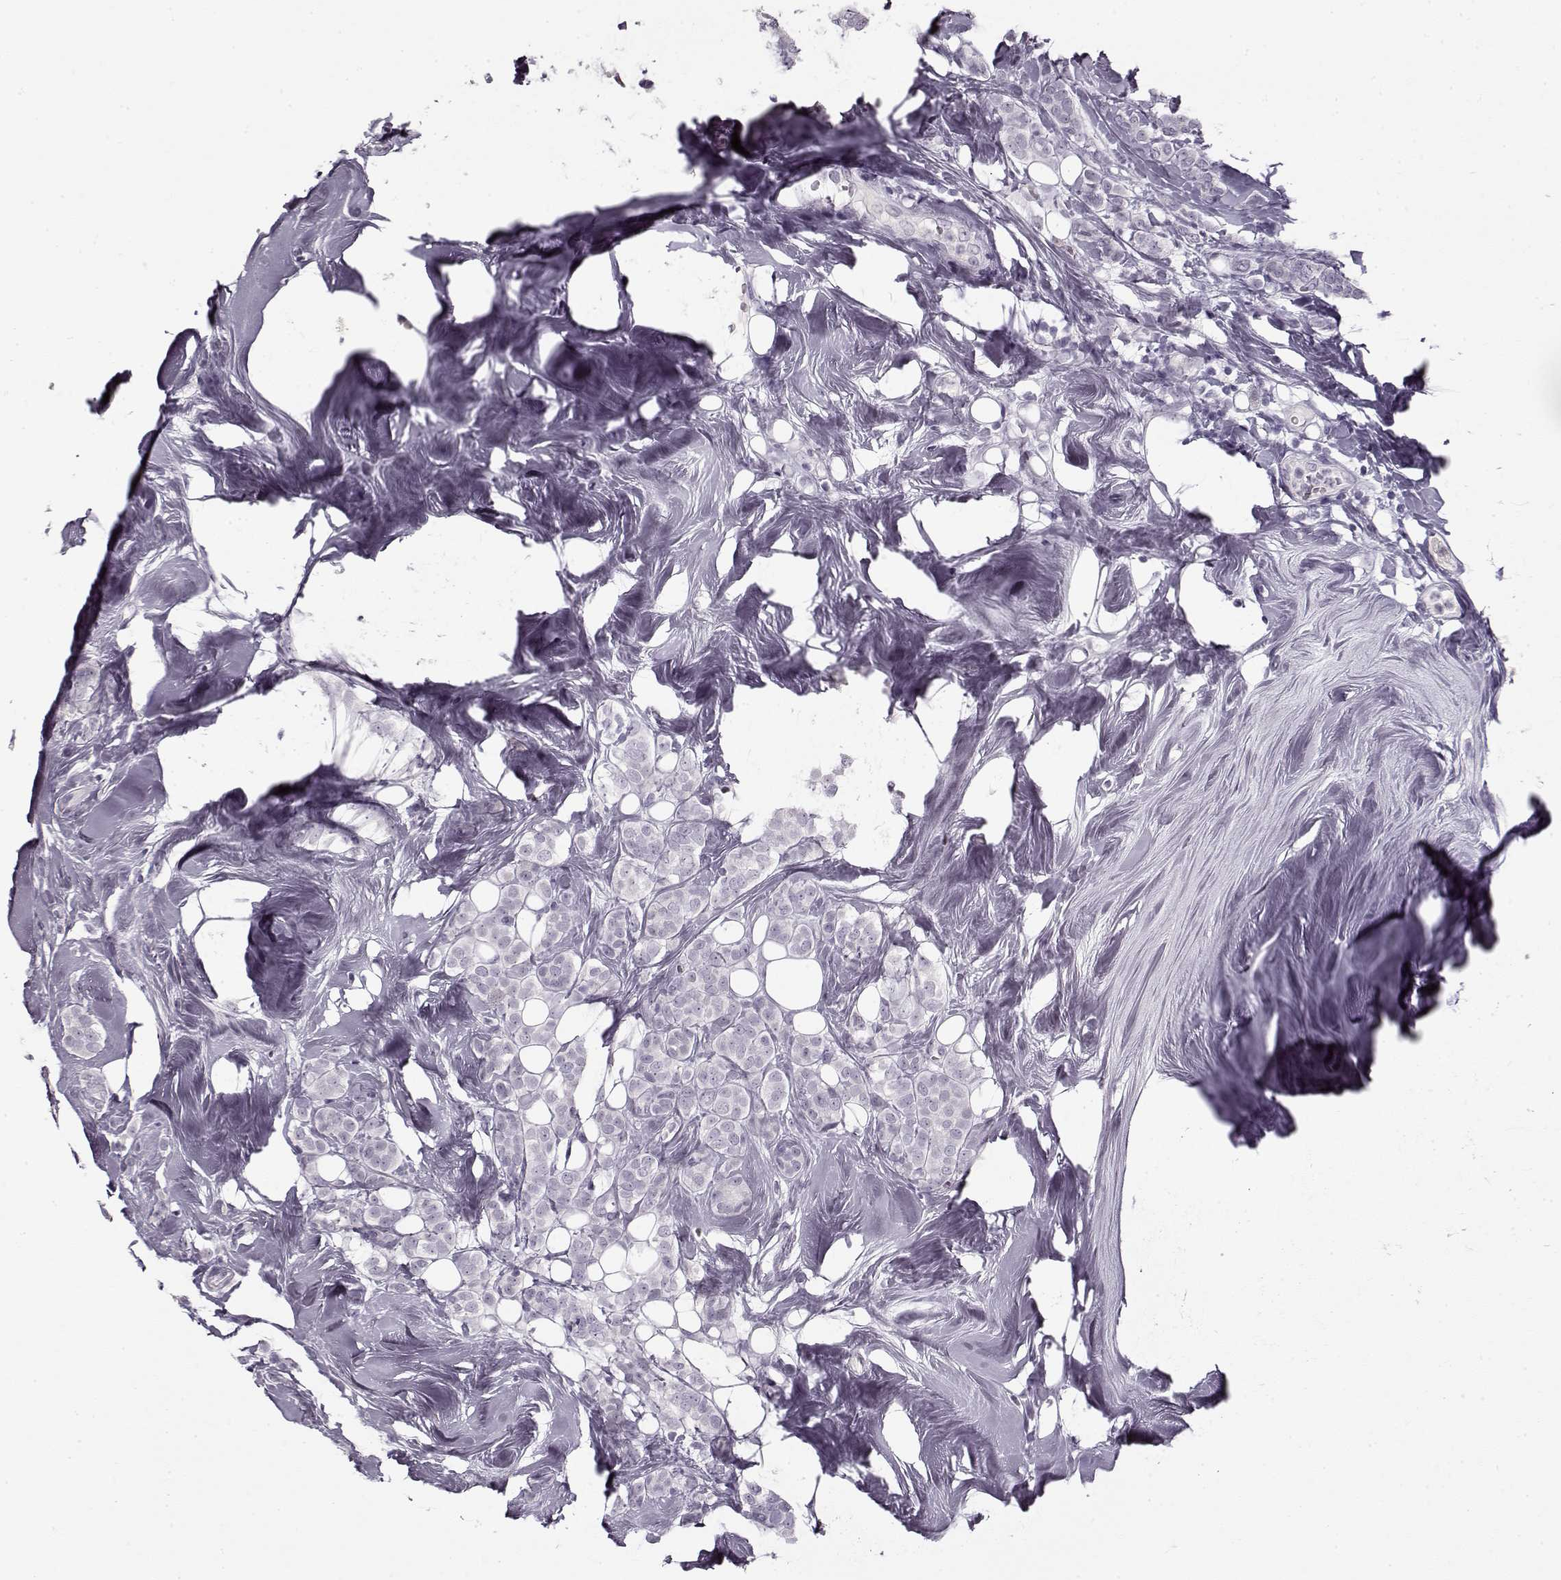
{"staining": {"intensity": "negative", "quantity": "none", "location": "none"}, "tissue": "breast cancer", "cell_type": "Tumor cells", "image_type": "cancer", "snomed": [{"axis": "morphology", "description": "Lobular carcinoma"}, {"axis": "topography", "description": "Breast"}], "caption": "Tumor cells are negative for protein expression in human breast cancer (lobular carcinoma).", "gene": "PNMT", "patient": {"sex": "female", "age": 49}}